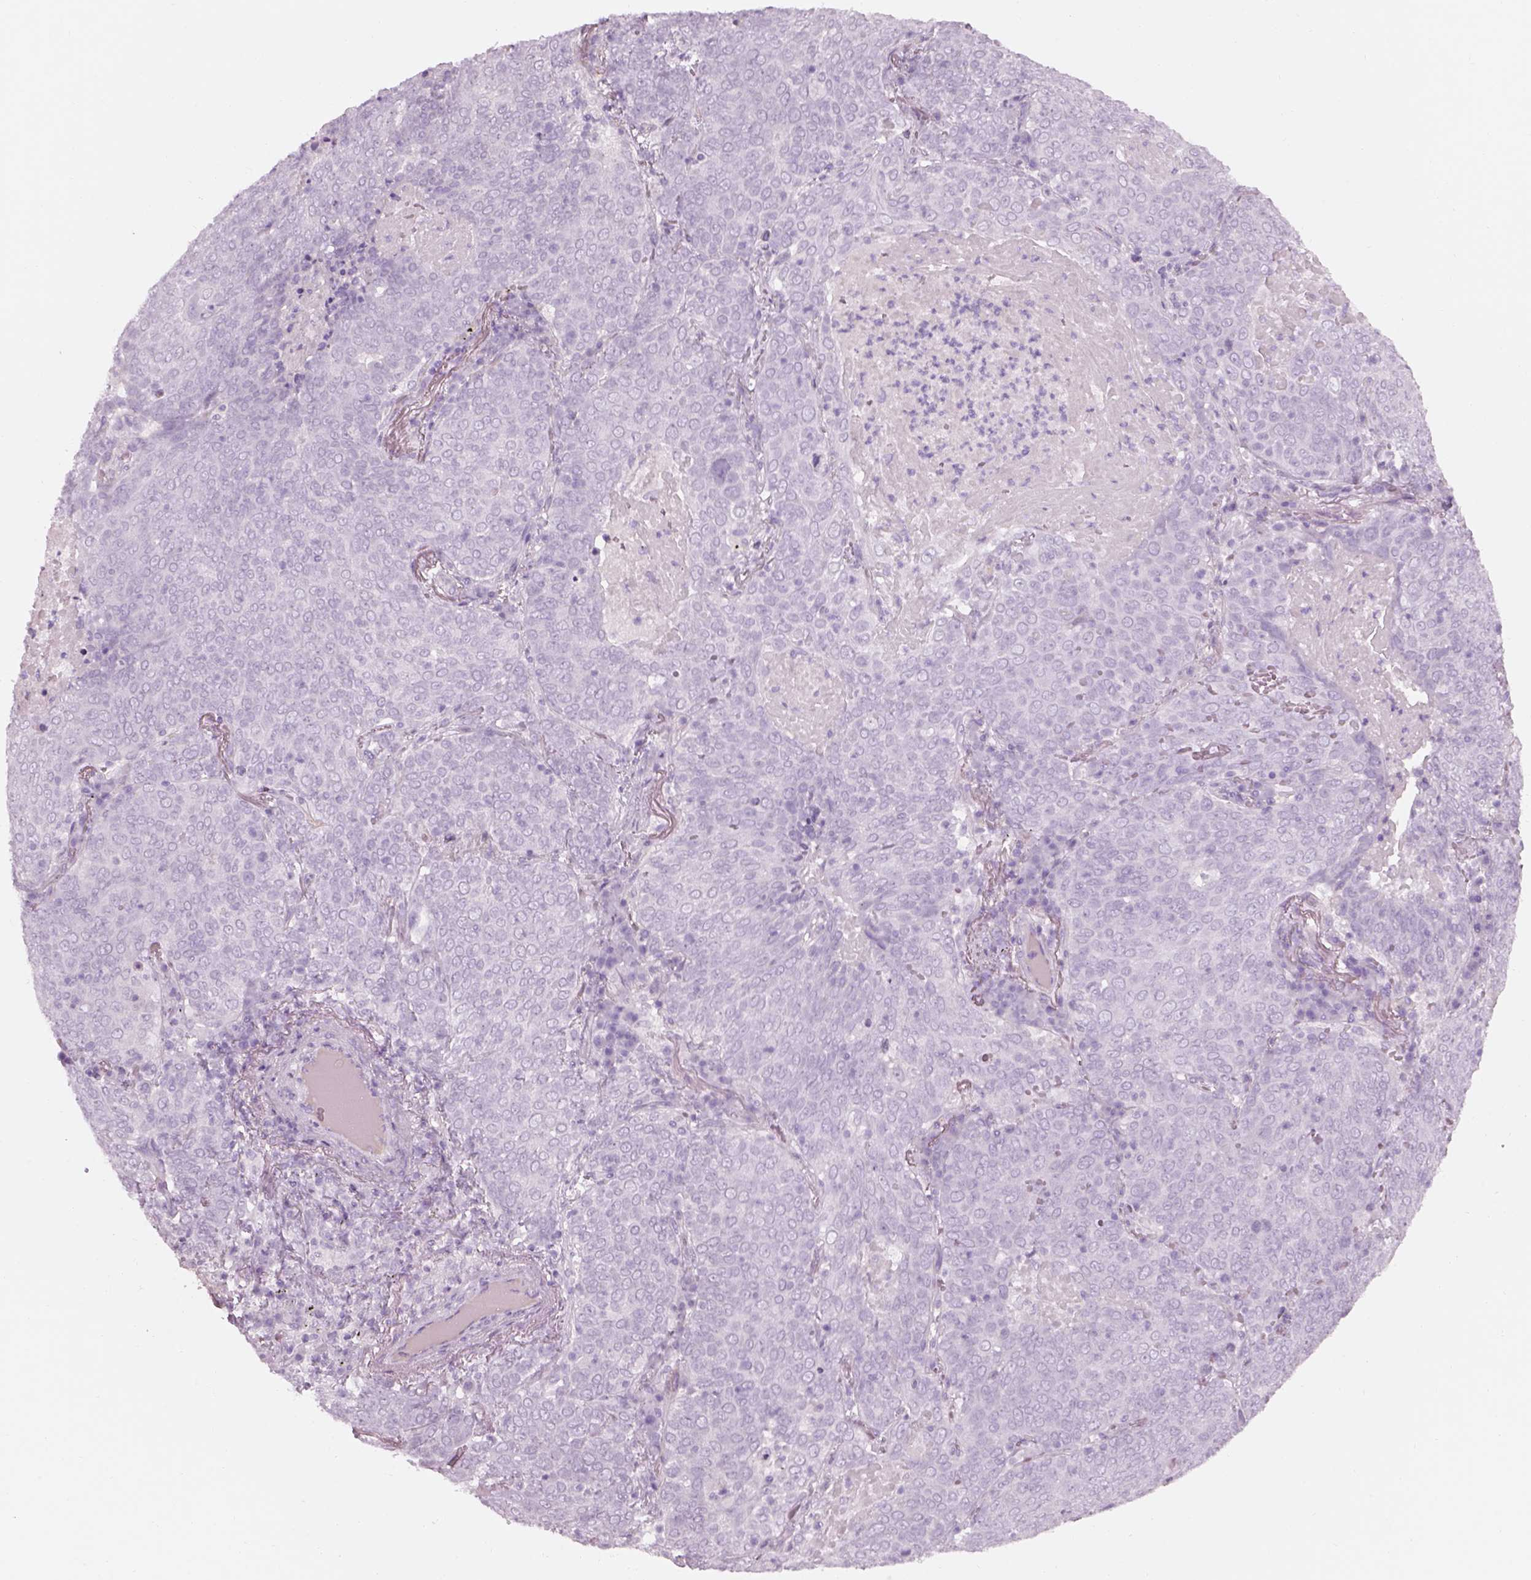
{"staining": {"intensity": "negative", "quantity": "none", "location": "none"}, "tissue": "lung cancer", "cell_type": "Tumor cells", "image_type": "cancer", "snomed": [{"axis": "morphology", "description": "Squamous cell carcinoma, NOS"}, {"axis": "topography", "description": "Lung"}], "caption": "High magnification brightfield microscopy of lung cancer (squamous cell carcinoma) stained with DAB (3,3'-diaminobenzidine) (brown) and counterstained with hematoxylin (blue): tumor cells show no significant staining.", "gene": "GAS2L2", "patient": {"sex": "male", "age": 82}}